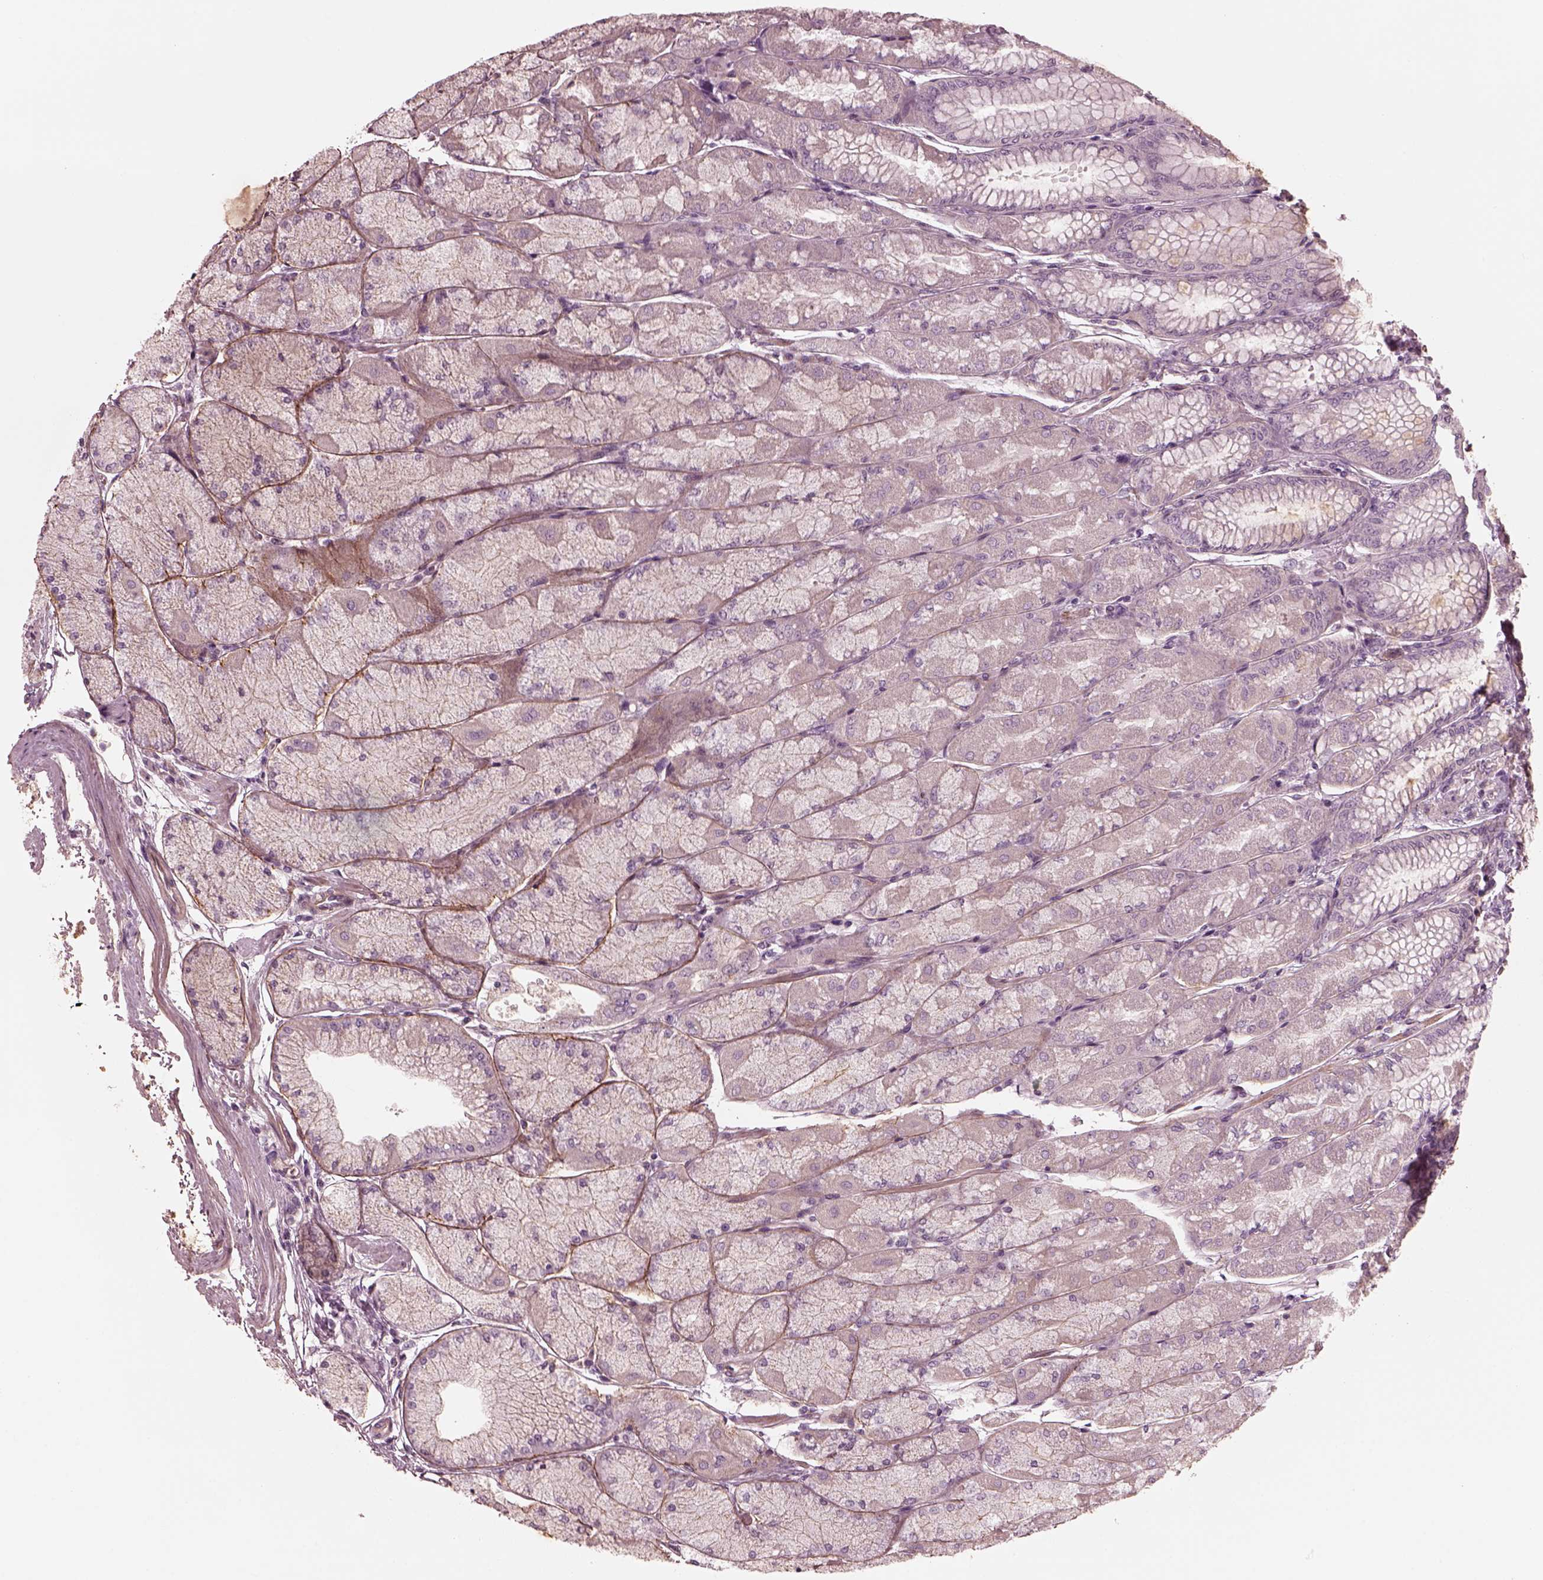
{"staining": {"intensity": "negative", "quantity": "none", "location": "none"}, "tissue": "stomach", "cell_type": "Glandular cells", "image_type": "normal", "snomed": [{"axis": "morphology", "description": "Normal tissue, NOS"}, {"axis": "topography", "description": "Stomach, upper"}], "caption": "Immunohistochemistry (IHC) of normal stomach exhibits no positivity in glandular cells. (Stains: DAB (3,3'-diaminobenzidine) immunohistochemistry (IHC) with hematoxylin counter stain, Microscopy: brightfield microscopy at high magnification).", "gene": "KIF6", "patient": {"sex": "male", "age": 60}}